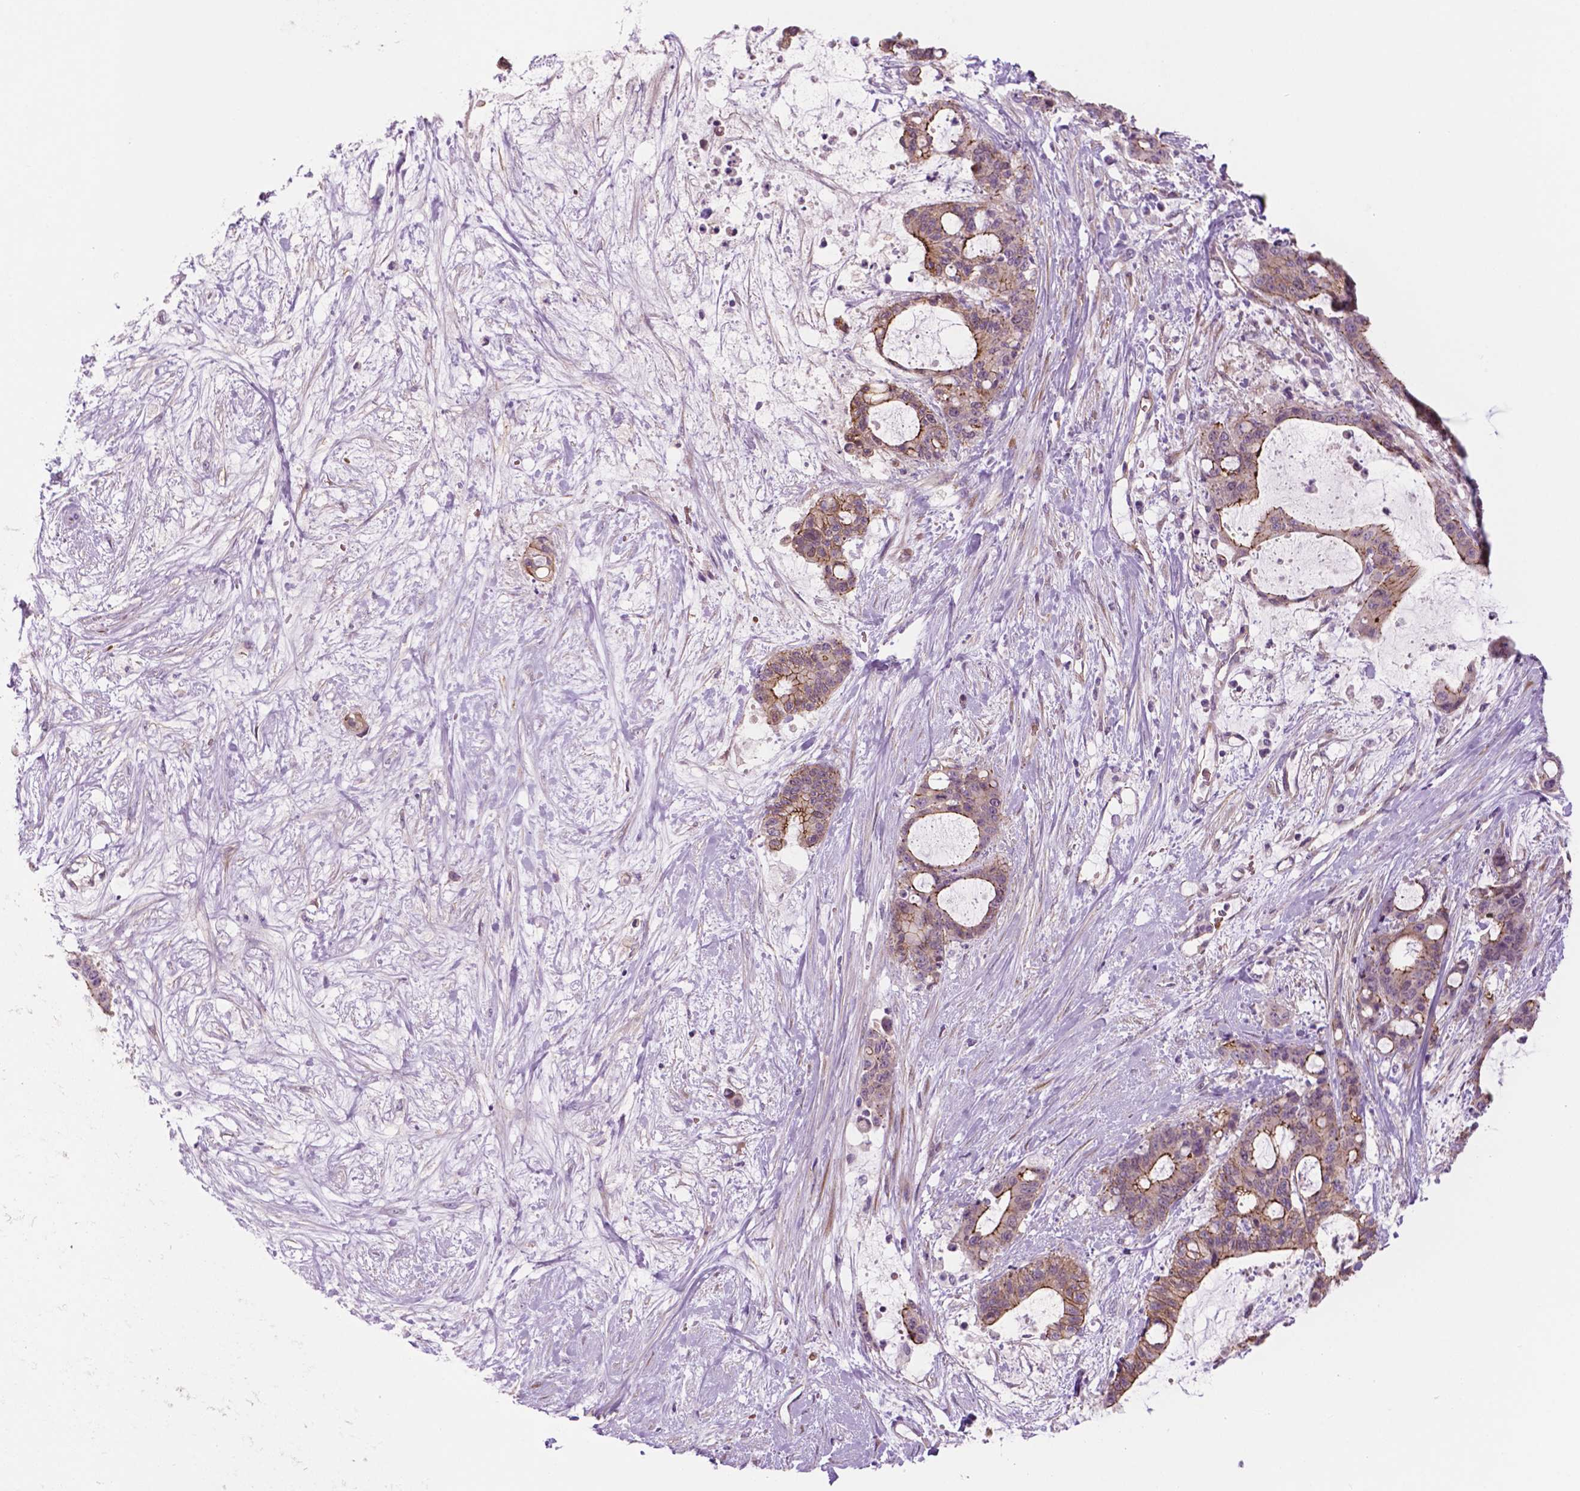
{"staining": {"intensity": "weak", "quantity": ">75%", "location": "cytoplasmic/membranous"}, "tissue": "liver cancer", "cell_type": "Tumor cells", "image_type": "cancer", "snomed": [{"axis": "morphology", "description": "Normal tissue, NOS"}, {"axis": "morphology", "description": "Cholangiocarcinoma"}, {"axis": "topography", "description": "Liver"}, {"axis": "topography", "description": "Peripheral nerve tissue"}], "caption": "Protein expression by immunohistochemistry exhibits weak cytoplasmic/membranous staining in about >75% of tumor cells in liver cancer (cholangiocarcinoma).", "gene": "RND3", "patient": {"sex": "female", "age": 73}}